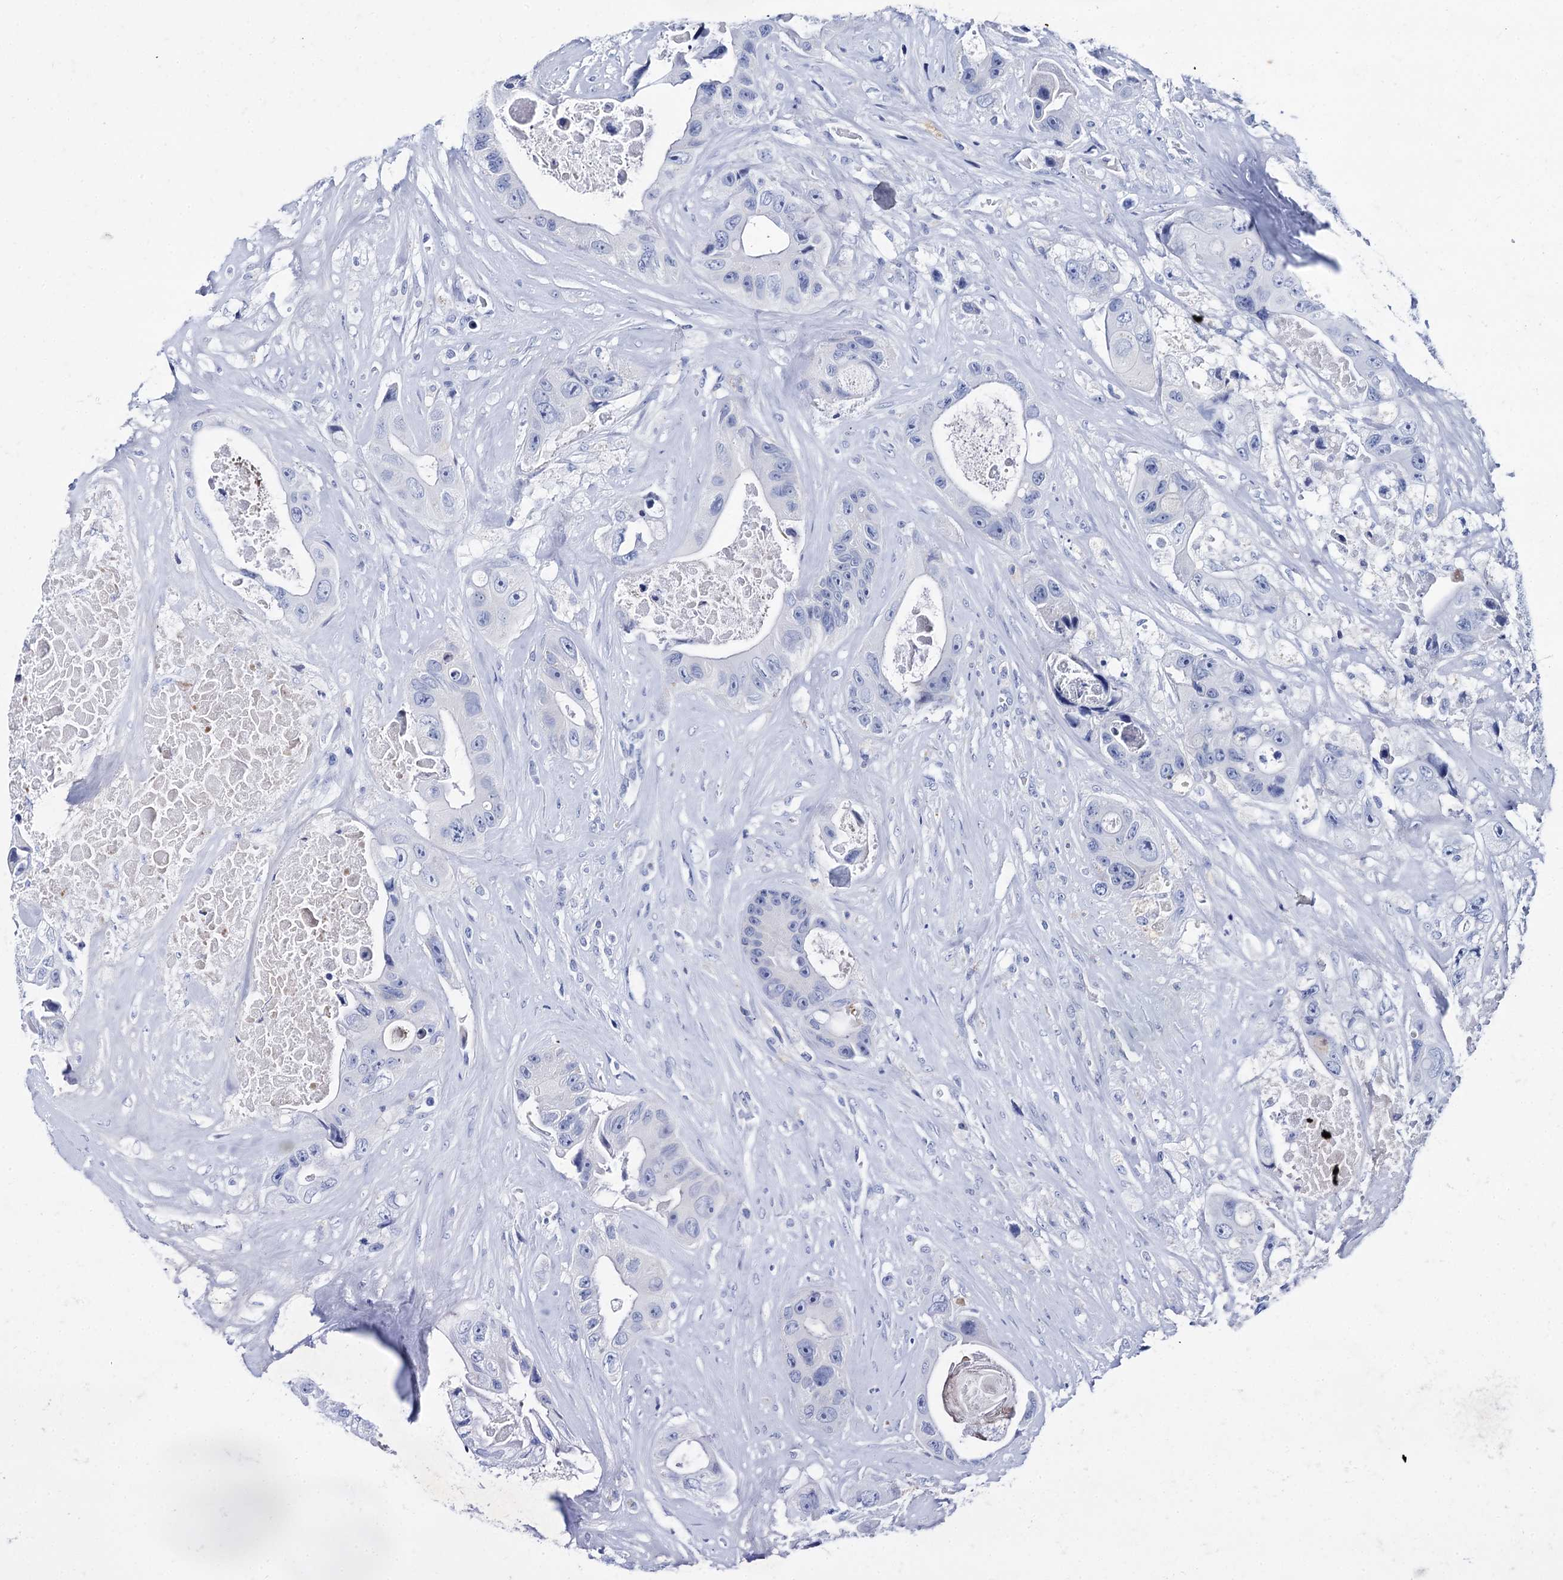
{"staining": {"intensity": "negative", "quantity": "none", "location": "none"}, "tissue": "colorectal cancer", "cell_type": "Tumor cells", "image_type": "cancer", "snomed": [{"axis": "morphology", "description": "Adenocarcinoma, NOS"}, {"axis": "topography", "description": "Colon"}], "caption": "This image is of colorectal adenocarcinoma stained with IHC to label a protein in brown with the nuclei are counter-stained blue. There is no positivity in tumor cells. Brightfield microscopy of IHC stained with DAB (brown) and hematoxylin (blue), captured at high magnification.", "gene": "TMEM72", "patient": {"sex": "female", "age": 46}}